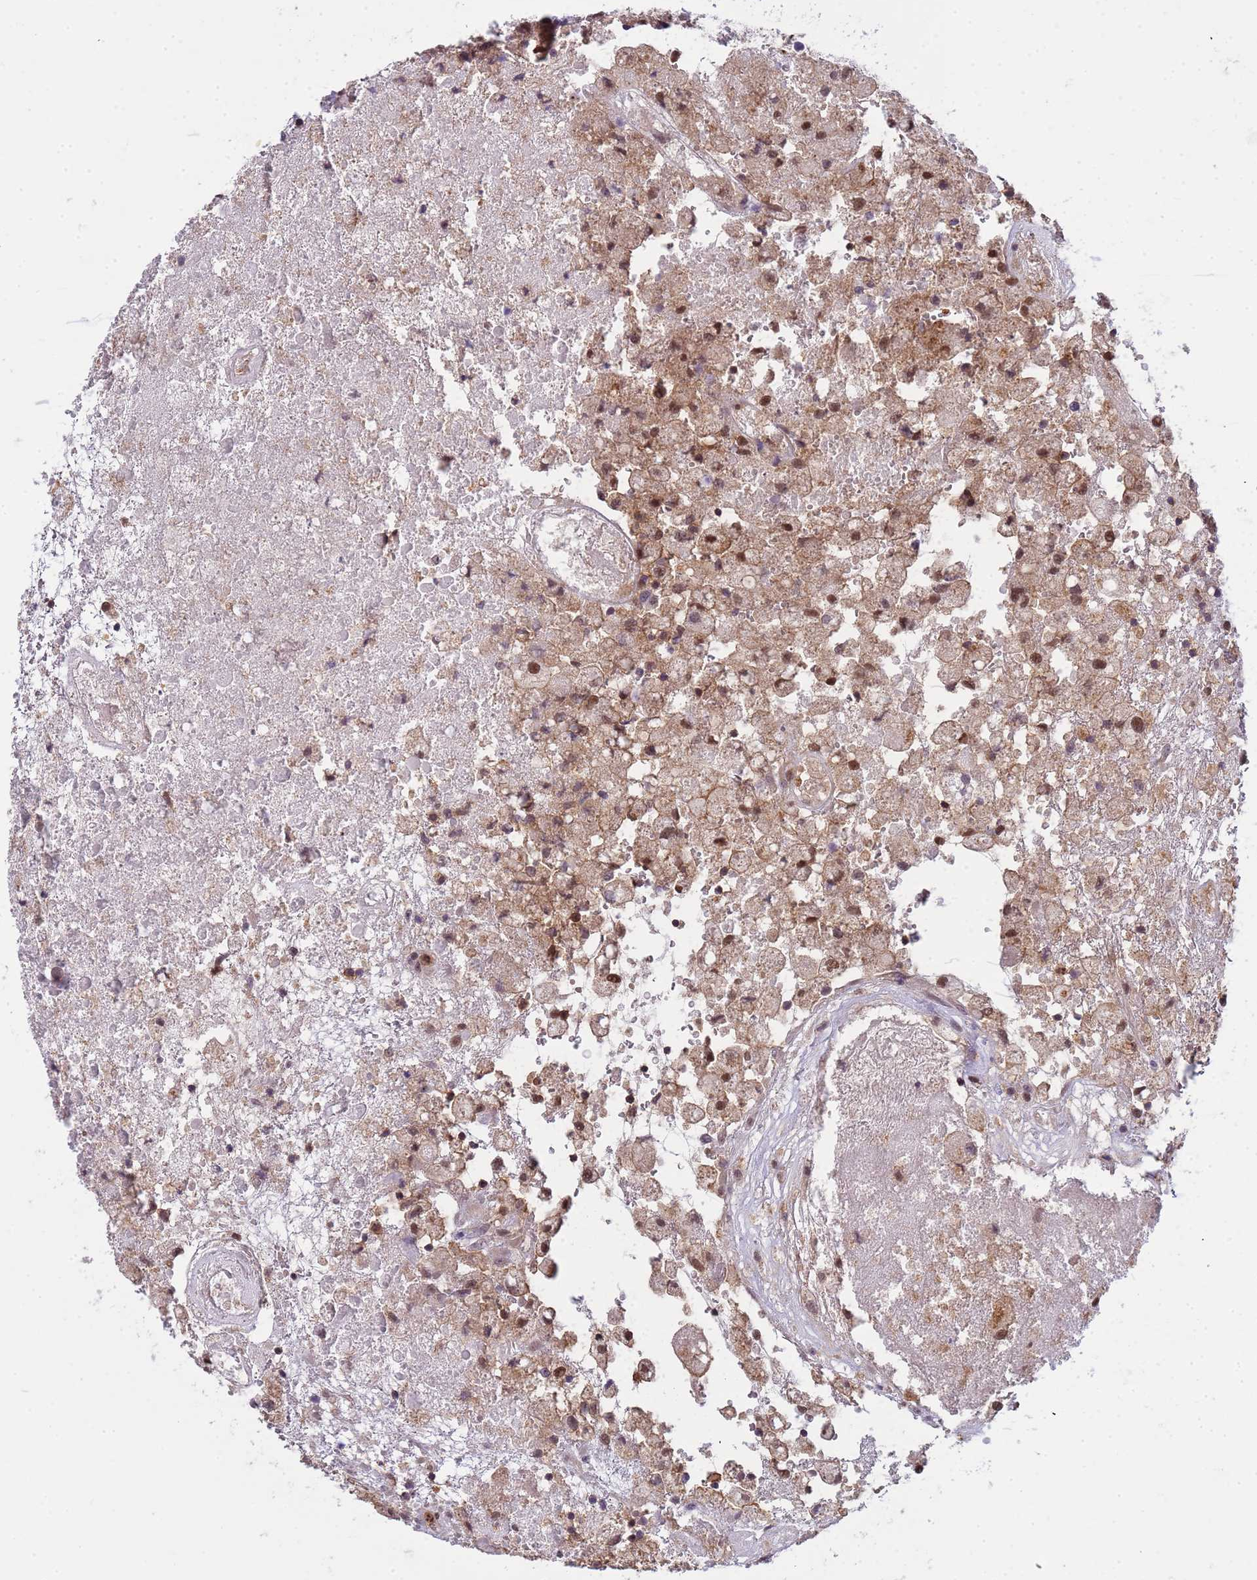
{"staining": {"intensity": "moderate", "quantity": ">75%", "location": "nuclear"}, "tissue": "glioma", "cell_type": "Tumor cells", "image_type": "cancer", "snomed": [{"axis": "morphology", "description": "Glioma, malignant, High grade"}, {"axis": "topography", "description": "Brain"}], "caption": "This micrograph displays immunohistochemistry (IHC) staining of human malignant high-grade glioma, with medium moderate nuclear staining in about >75% of tumor cells.", "gene": "CD53", "patient": {"sex": "male", "age": 76}}